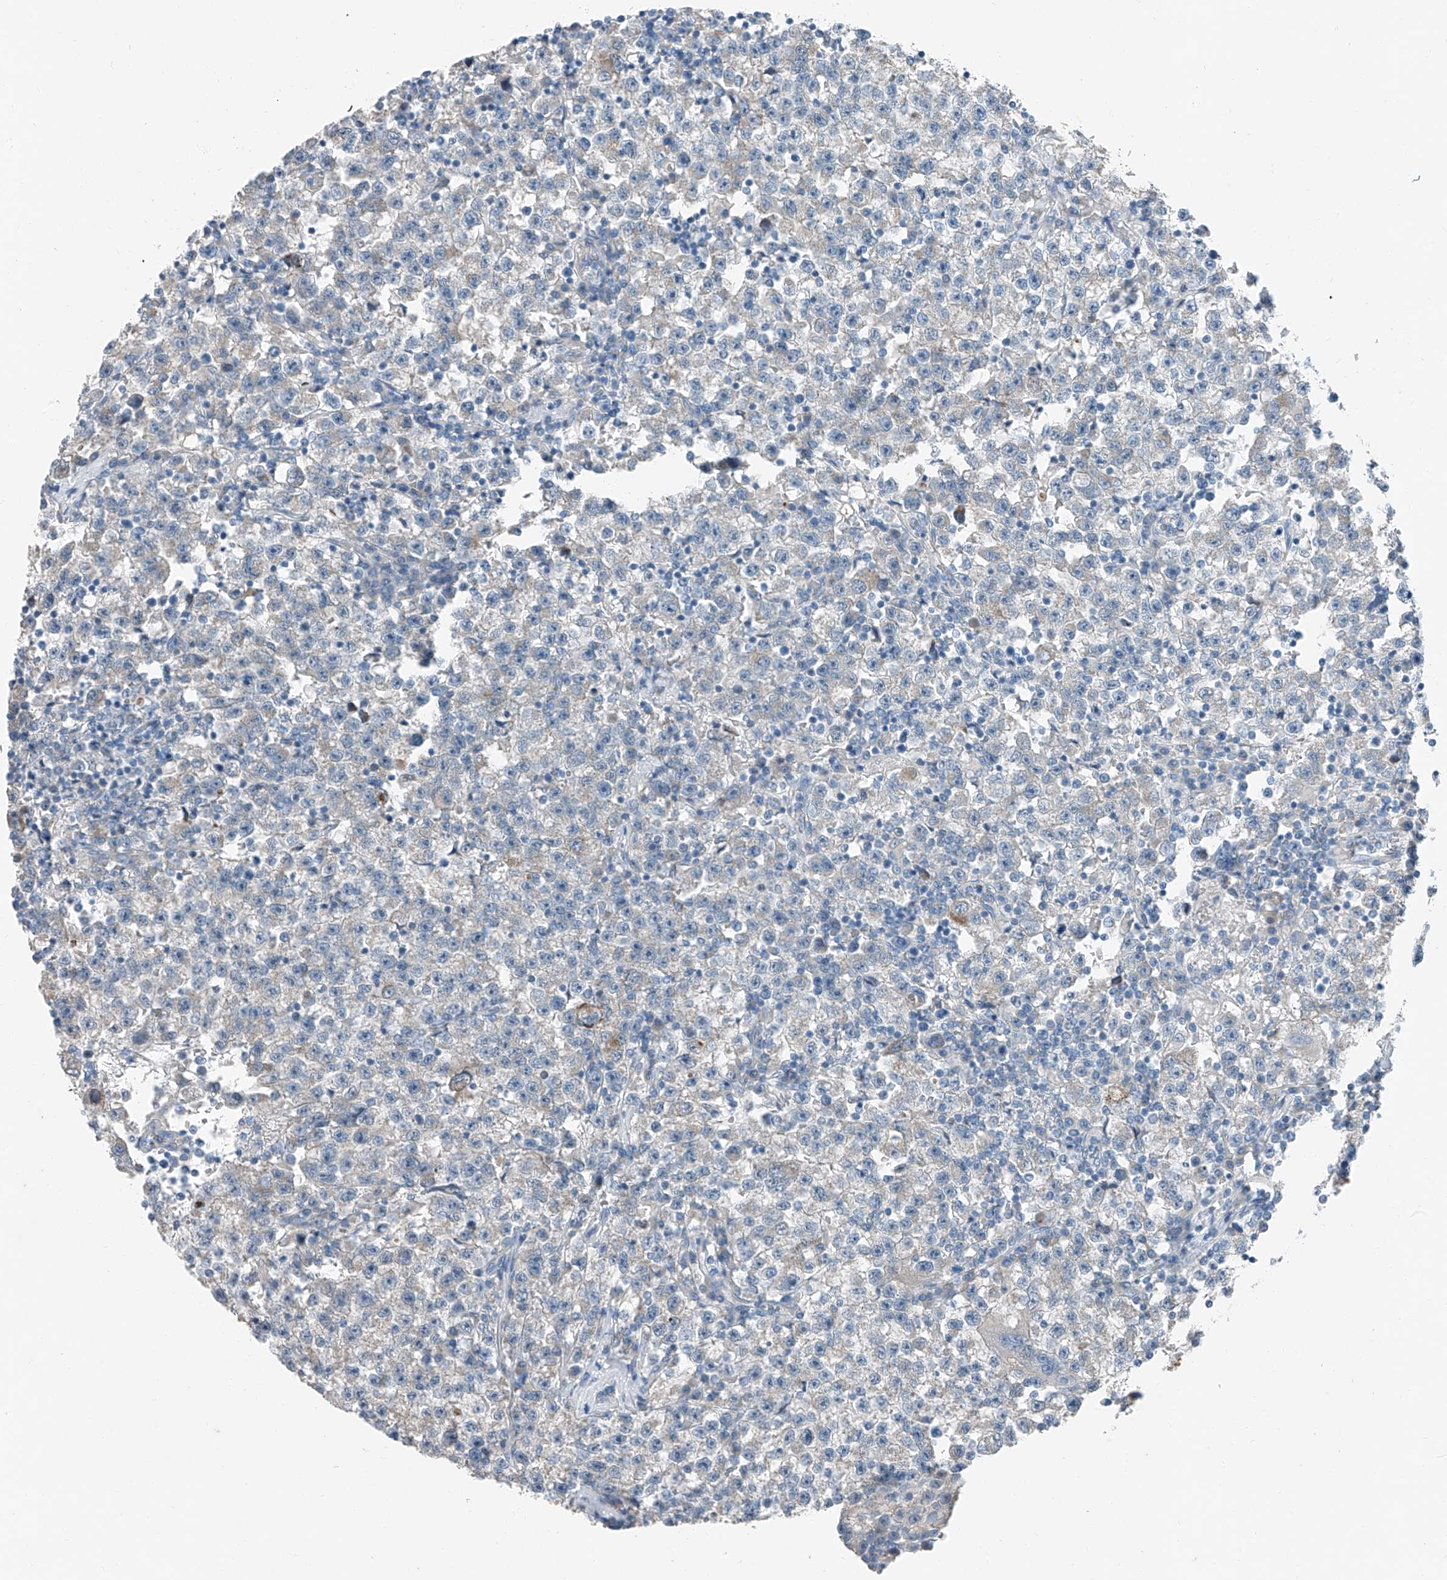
{"staining": {"intensity": "negative", "quantity": "none", "location": "none"}, "tissue": "testis cancer", "cell_type": "Tumor cells", "image_type": "cancer", "snomed": [{"axis": "morphology", "description": "Seminoma, NOS"}, {"axis": "topography", "description": "Testis"}], "caption": "Testis cancer was stained to show a protein in brown. There is no significant staining in tumor cells.", "gene": "MDGA1", "patient": {"sex": "male", "age": 22}}